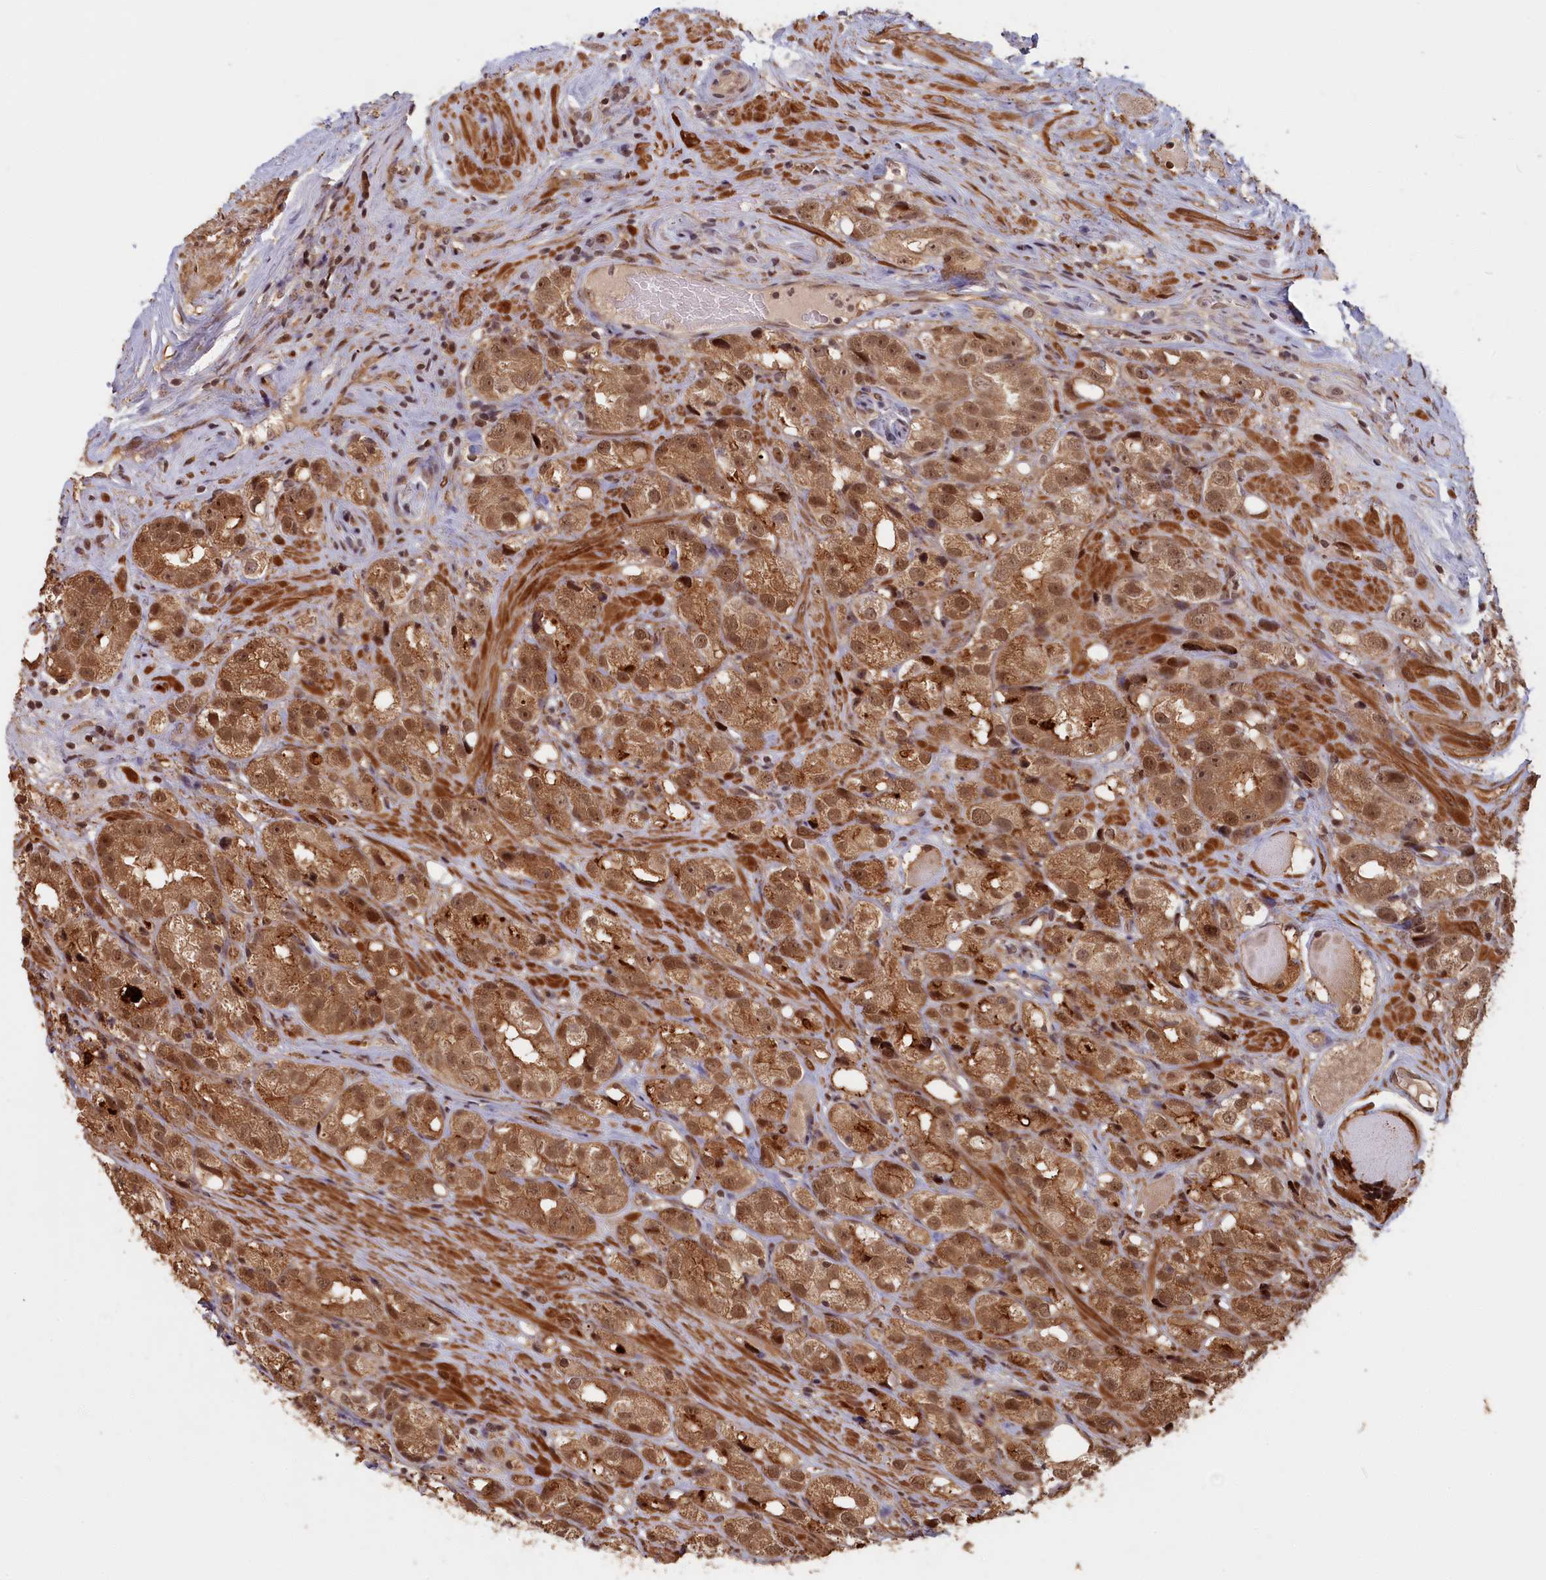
{"staining": {"intensity": "moderate", "quantity": ">75%", "location": "cytoplasmic/membranous,nuclear"}, "tissue": "prostate cancer", "cell_type": "Tumor cells", "image_type": "cancer", "snomed": [{"axis": "morphology", "description": "Adenocarcinoma, NOS"}, {"axis": "topography", "description": "Prostate"}], "caption": "IHC micrograph of neoplastic tissue: adenocarcinoma (prostate) stained using immunohistochemistry reveals medium levels of moderate protein expression localized specifically in the cytoplasmic/membranous and nuclear of tumor cells, appearing as a cytoplasmic/membranous and nuclear brown color.", "gene": "HIF3A", "patient": {"sex": "male", "age": 79}}